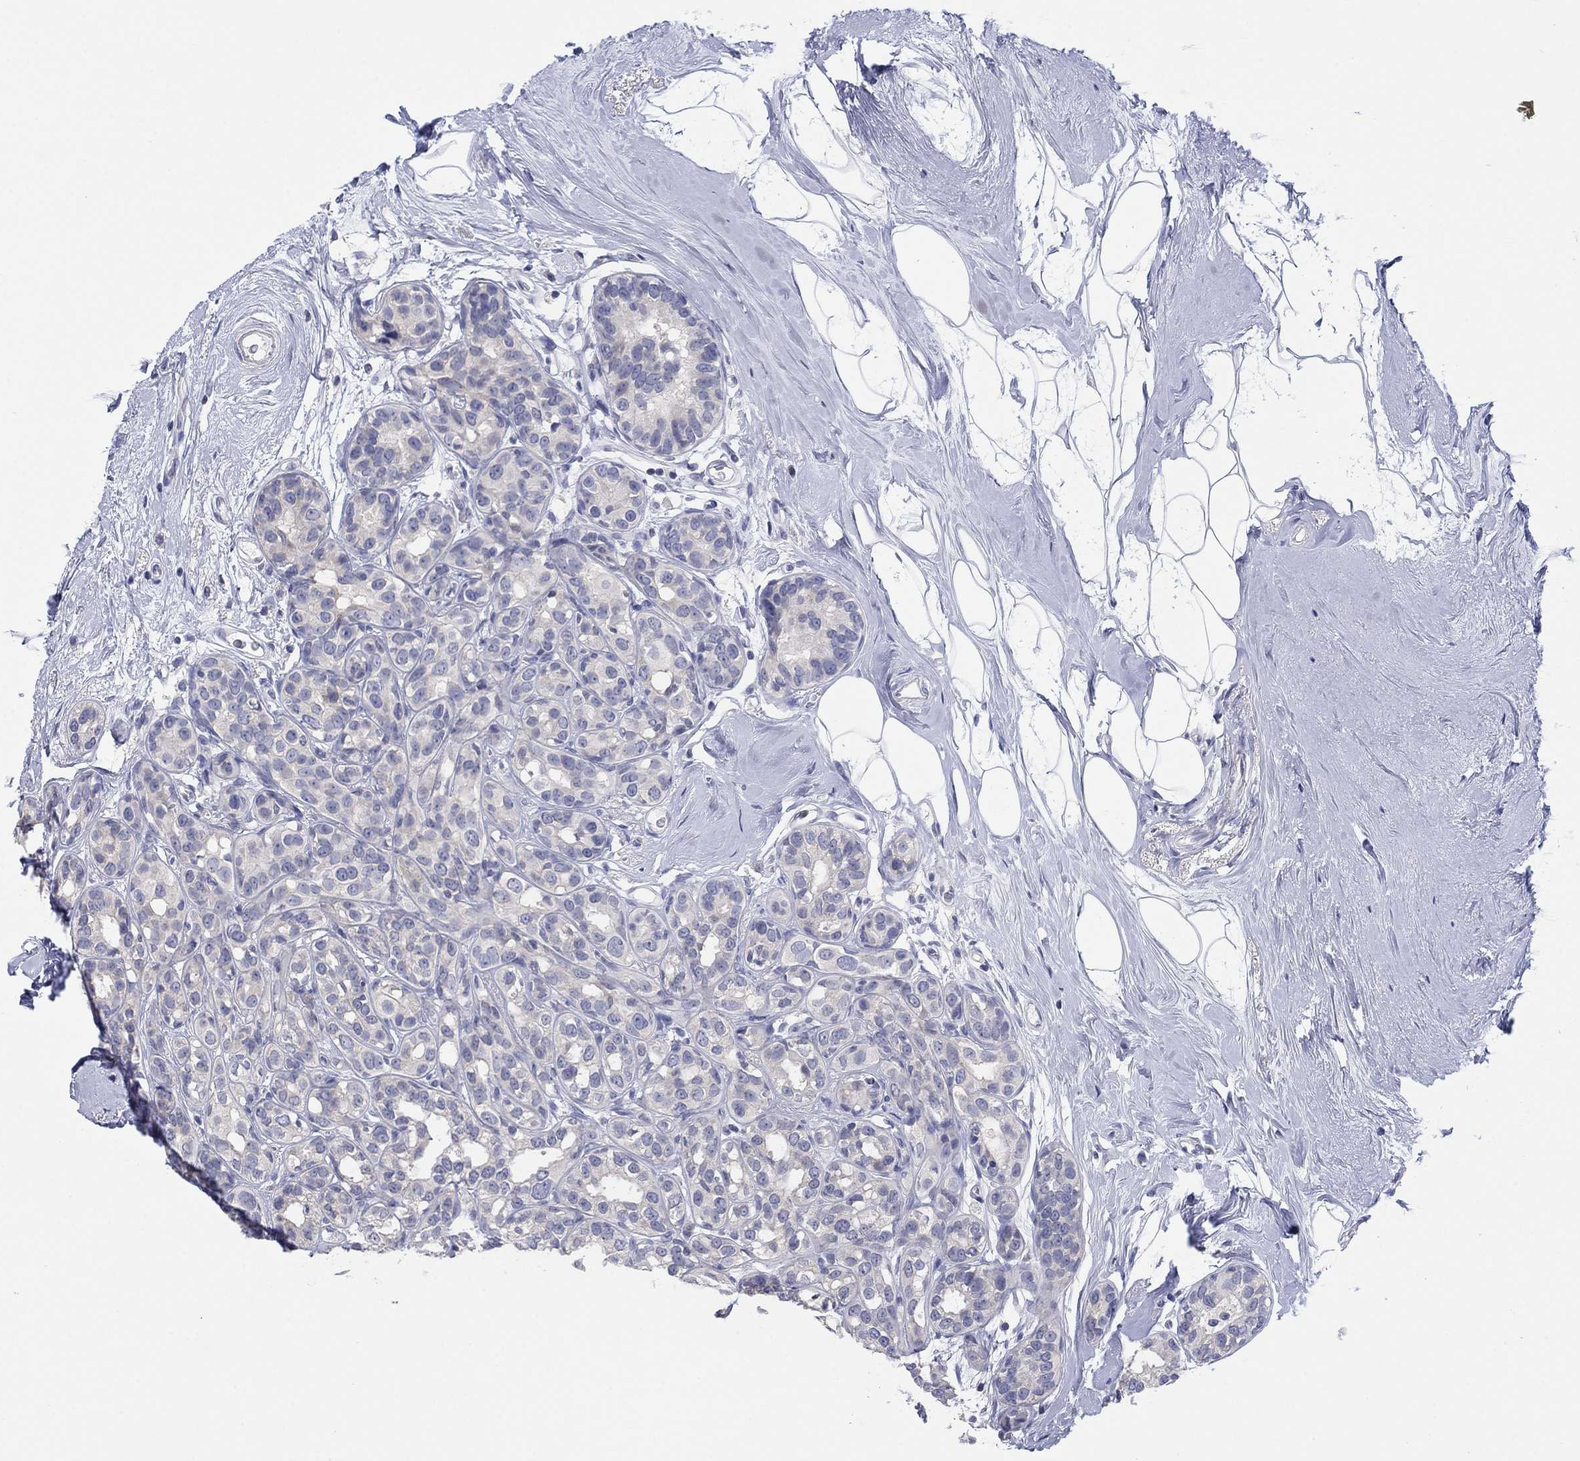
{"staining": {"intensity": "negative", "quantity": "none", "location": "none"}, "tissue": "breast cancer", "cell_type": "Tumor cells", "image_type": "cancer", "snomed": [{"axis": "morphology", "description": "Duct carcinoma"}, {"axis": "topography", "description": "Breast"}], "caption": "Protein analysis of breast intraductal carcinoma demonstrates no significant staining in tumor cells.", "gene": "FER1L6", "patient": {"sex": "female", "age": 55}}